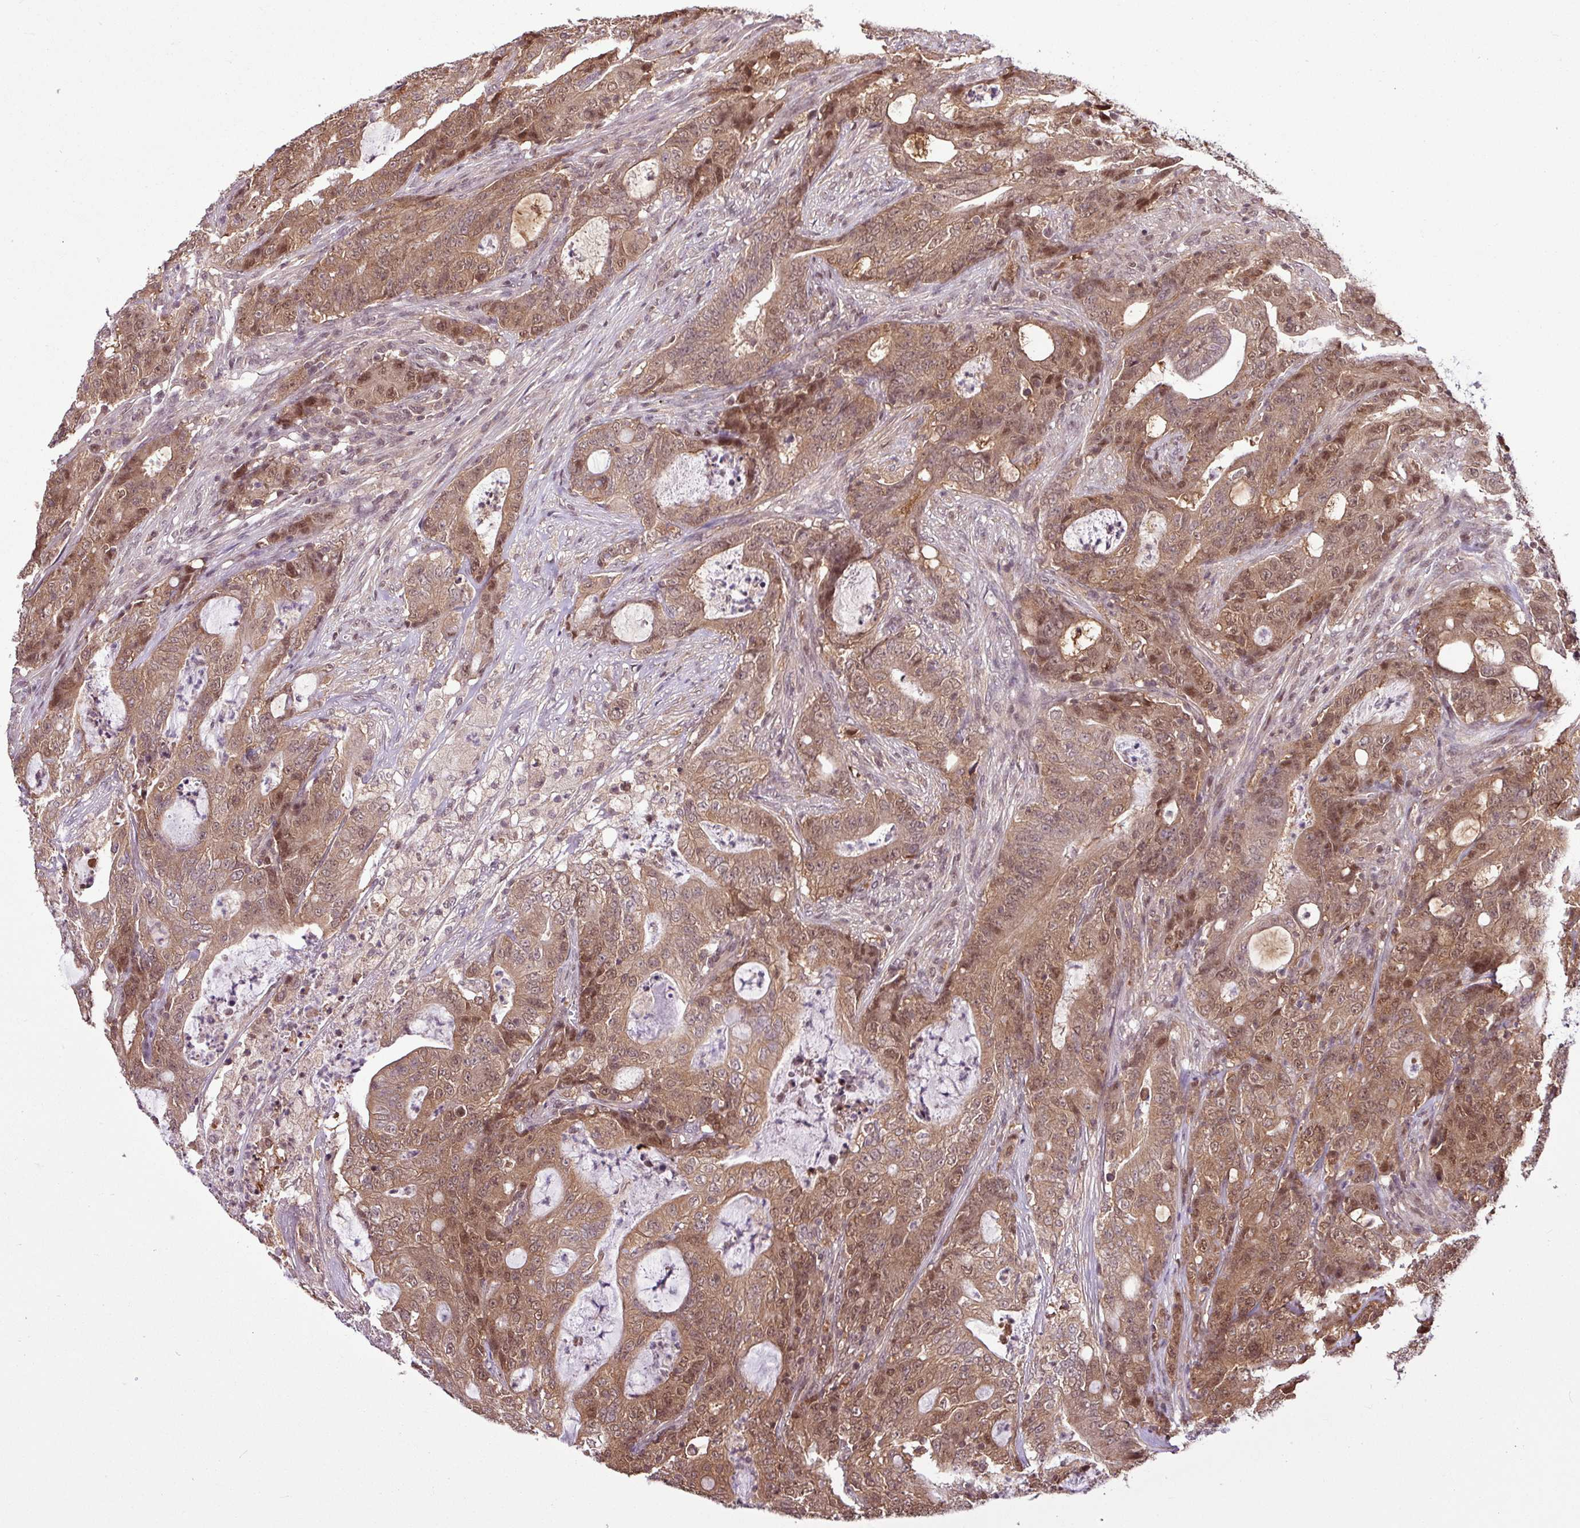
{"staining": {"intensity": "moderate", "quantity": ">75%", "location": "cytoplasmic/membranous,nuclear"}, "tissue": "colorectal cancer", "cell_type": "Tumor cells", "image_type": "cancer", "snomed": [{"axis": "morphology", "description": "Adenocarcinoma, NOS"}, {"axis": "topography", "description": "Colon"}], "caption": "Colorectal cancer tissue demonstrates moderate cytoplasmic/membranous and nuclear positivity in about >75% of tumor cells", "gene": "ITPKC", "patient": {"sex": "male", "age": 83}}